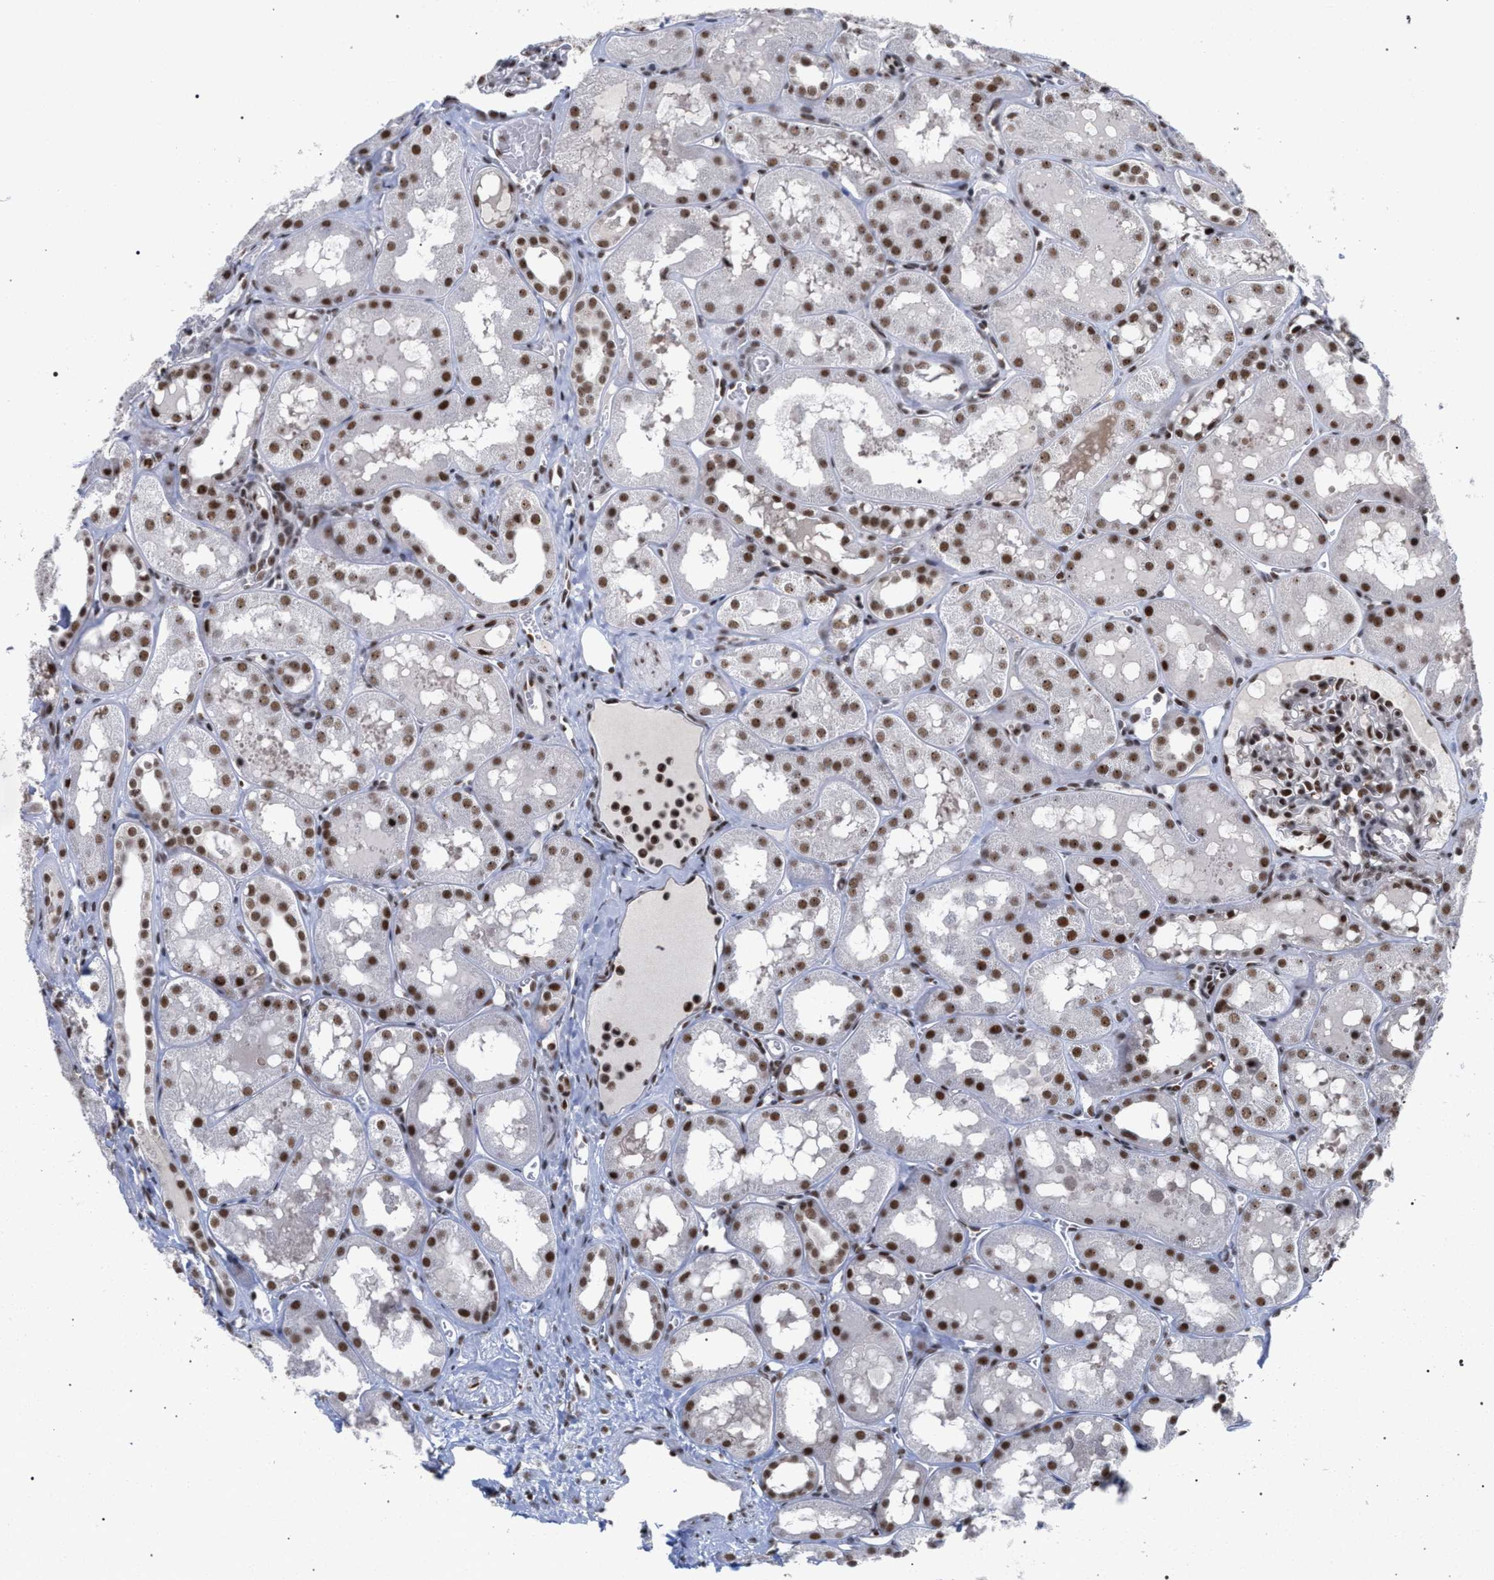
{"staining": {"intensity": "moderate", "quantity": "25%-75%", "location": "nuclear"}, "tissue": "kidney", "cell_type": "Cells in glomeruli", "image_type": "normal", "snomed": [{"axis": "morphology", "description": "Normal tissue, NOS"}, {"axis": "topography", "description": "Kidney"}, {"axis": "topography", "description": "Urinary bladder"}], "caption": "Protein positivity by immunohistochemistry reveals moderate nuclear staining in about 25%-75% of cells in glomeruli in normal kidney.", "gene": "SCAF4", "patient": {"sex": "male", "age": 16}}